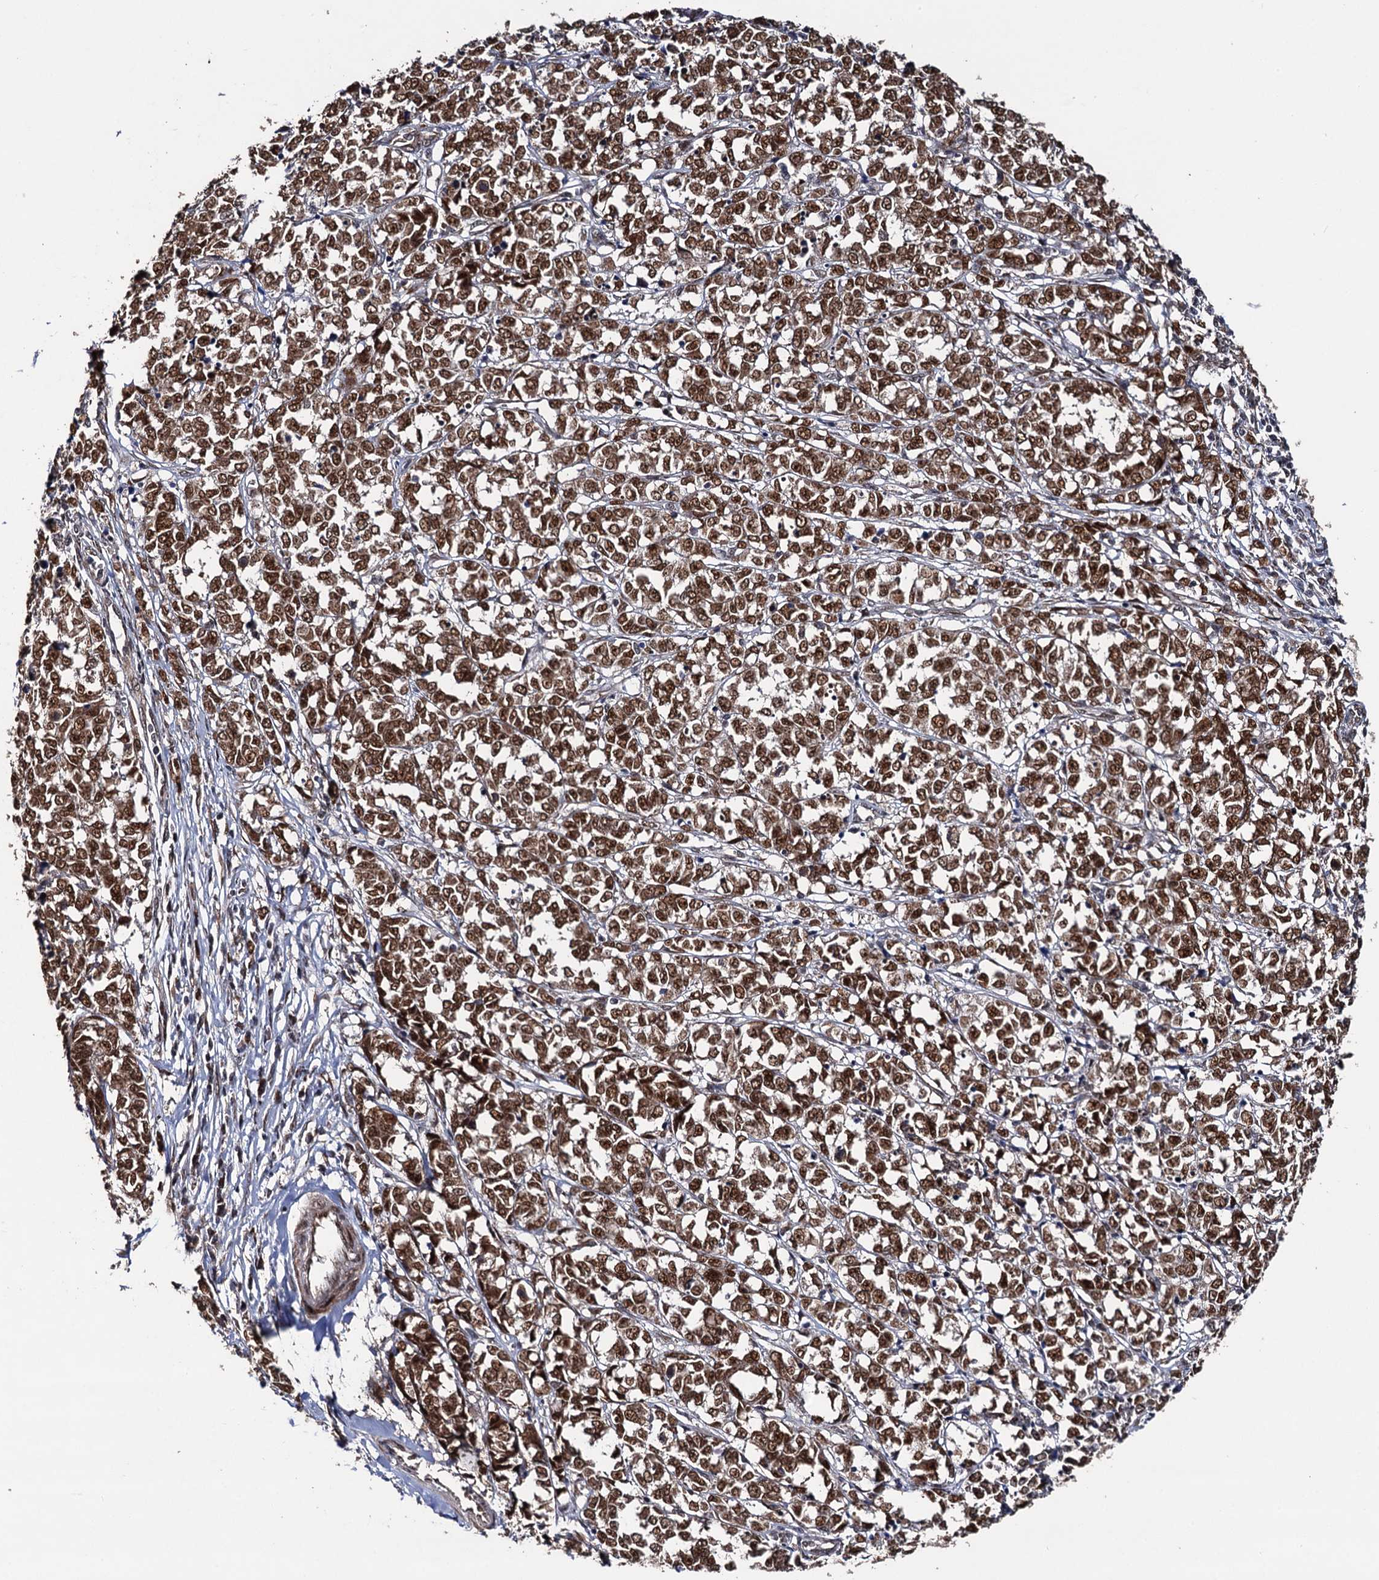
{"staining": {"intensity": "moderate", "quantity": ">75%", "location": "nuclear"}, "tissue": "melanoma", "cell_type": "Tumor cells", "image_type": "cancer", "snomed": [{"axis": "morphology", "description": "Malignant melanoma, NOS"}, {"axis": "topography", "description": "Skin"}], "caption": "A high-resolution histopathology image shows immunohistochemistry (IHC) staining of malignant melanoma, which demonstrates moderate nuclear expression in approximately >75% of tumor cells. The staining was performed using DAB to visualize the protein expression in brown, while the nuclei were stained in blue with hematoxylin (Magnification: 20x).", "gene": "LRRC63", "patient": {"sex": "female", "age": 72}}